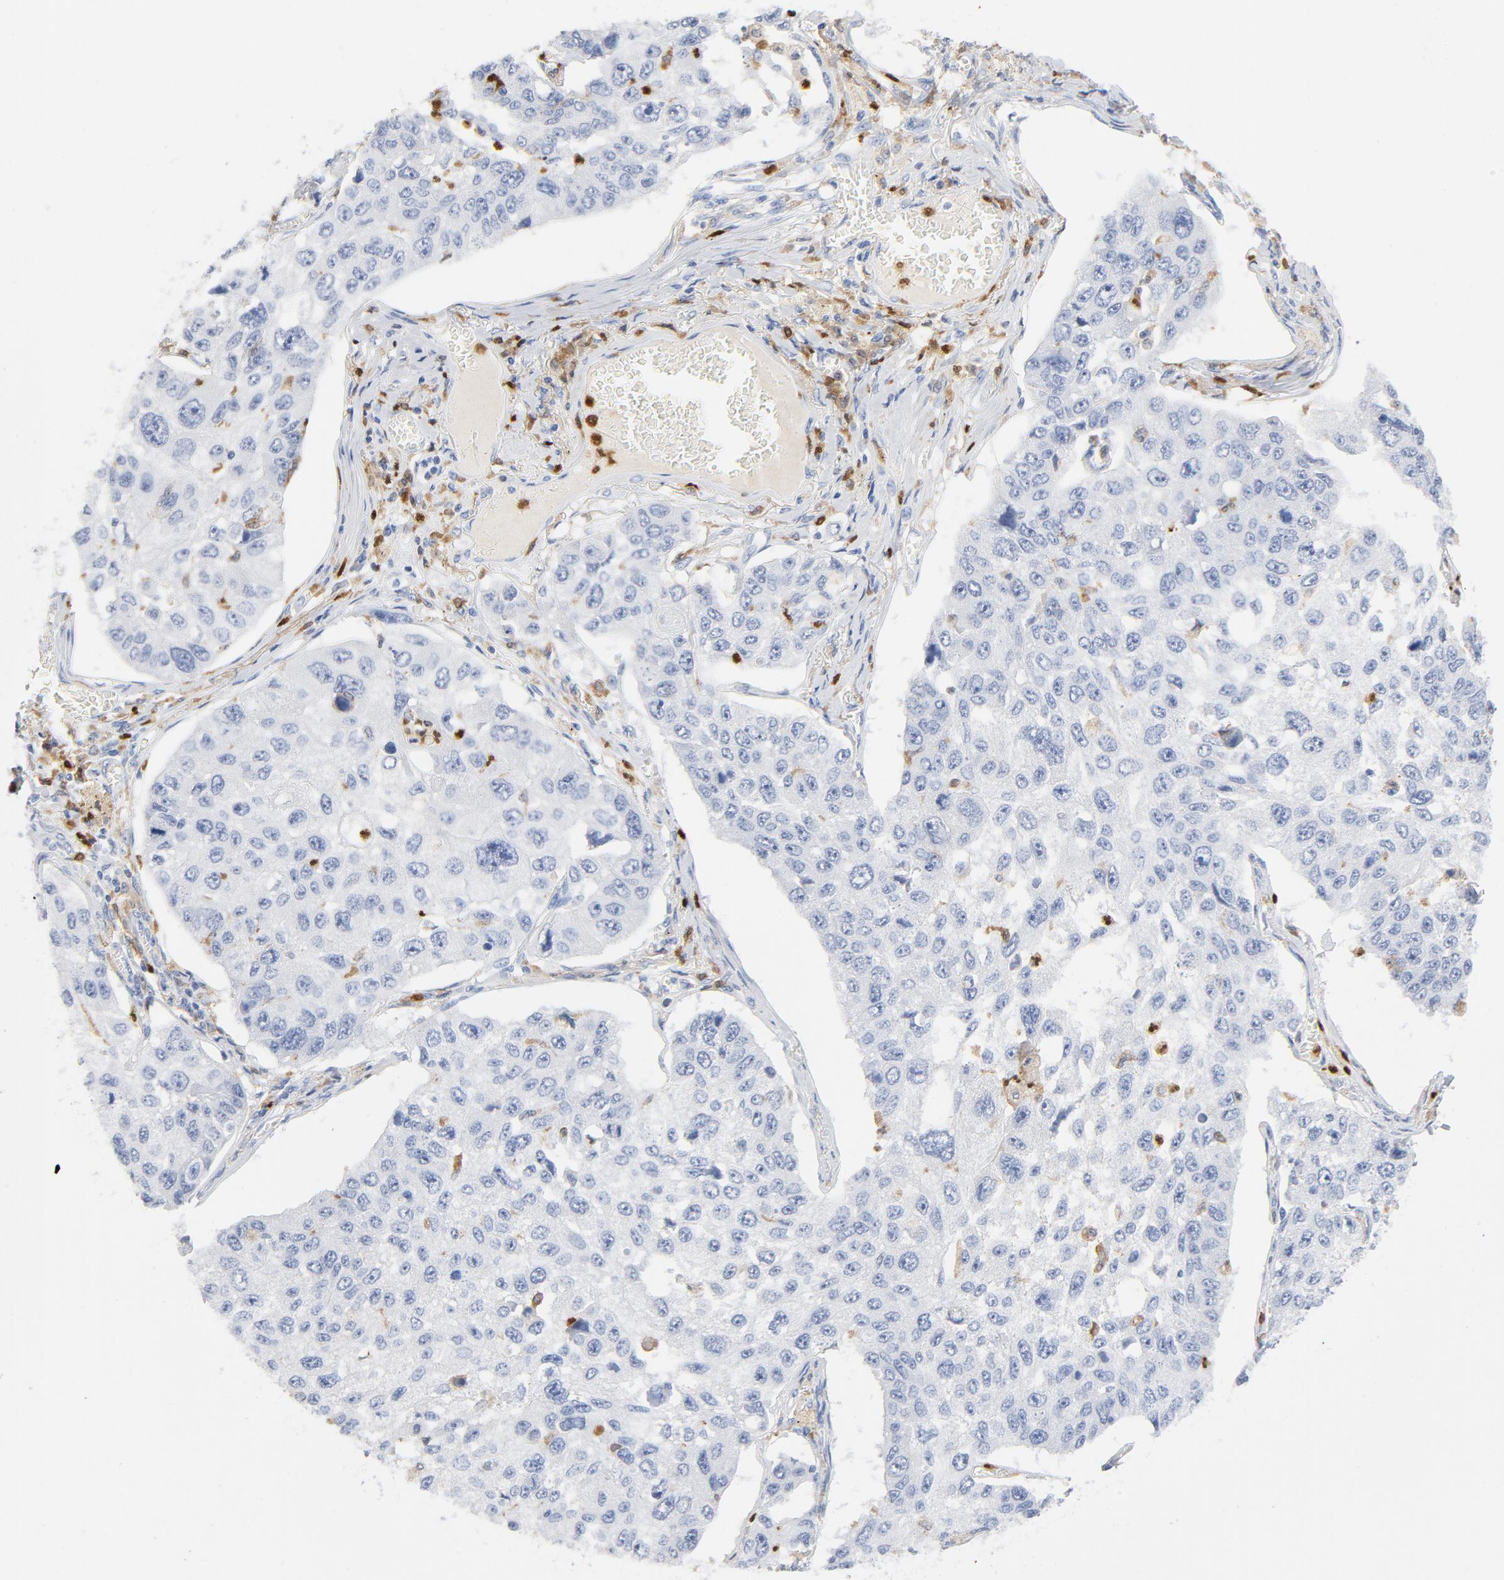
{"staining": {"intensity": "negative", "quantity": "none", "location": "none"}, "tissue": "lung cancer", "cell_type": "Tumor cells", "image_type": "cancer", "snomed": [{"axis": "morphology", "description": "Squamous cell carcinoma, NOS"}, {"axis": "topography", "description": "Lung"}], "caption": "The histopathology image exhibits no significant expression in tumor cells of lung cancer (squamous cell carcinoma).", "gene": "NCF1", "patient": {"sex": "male", "age": 71}}